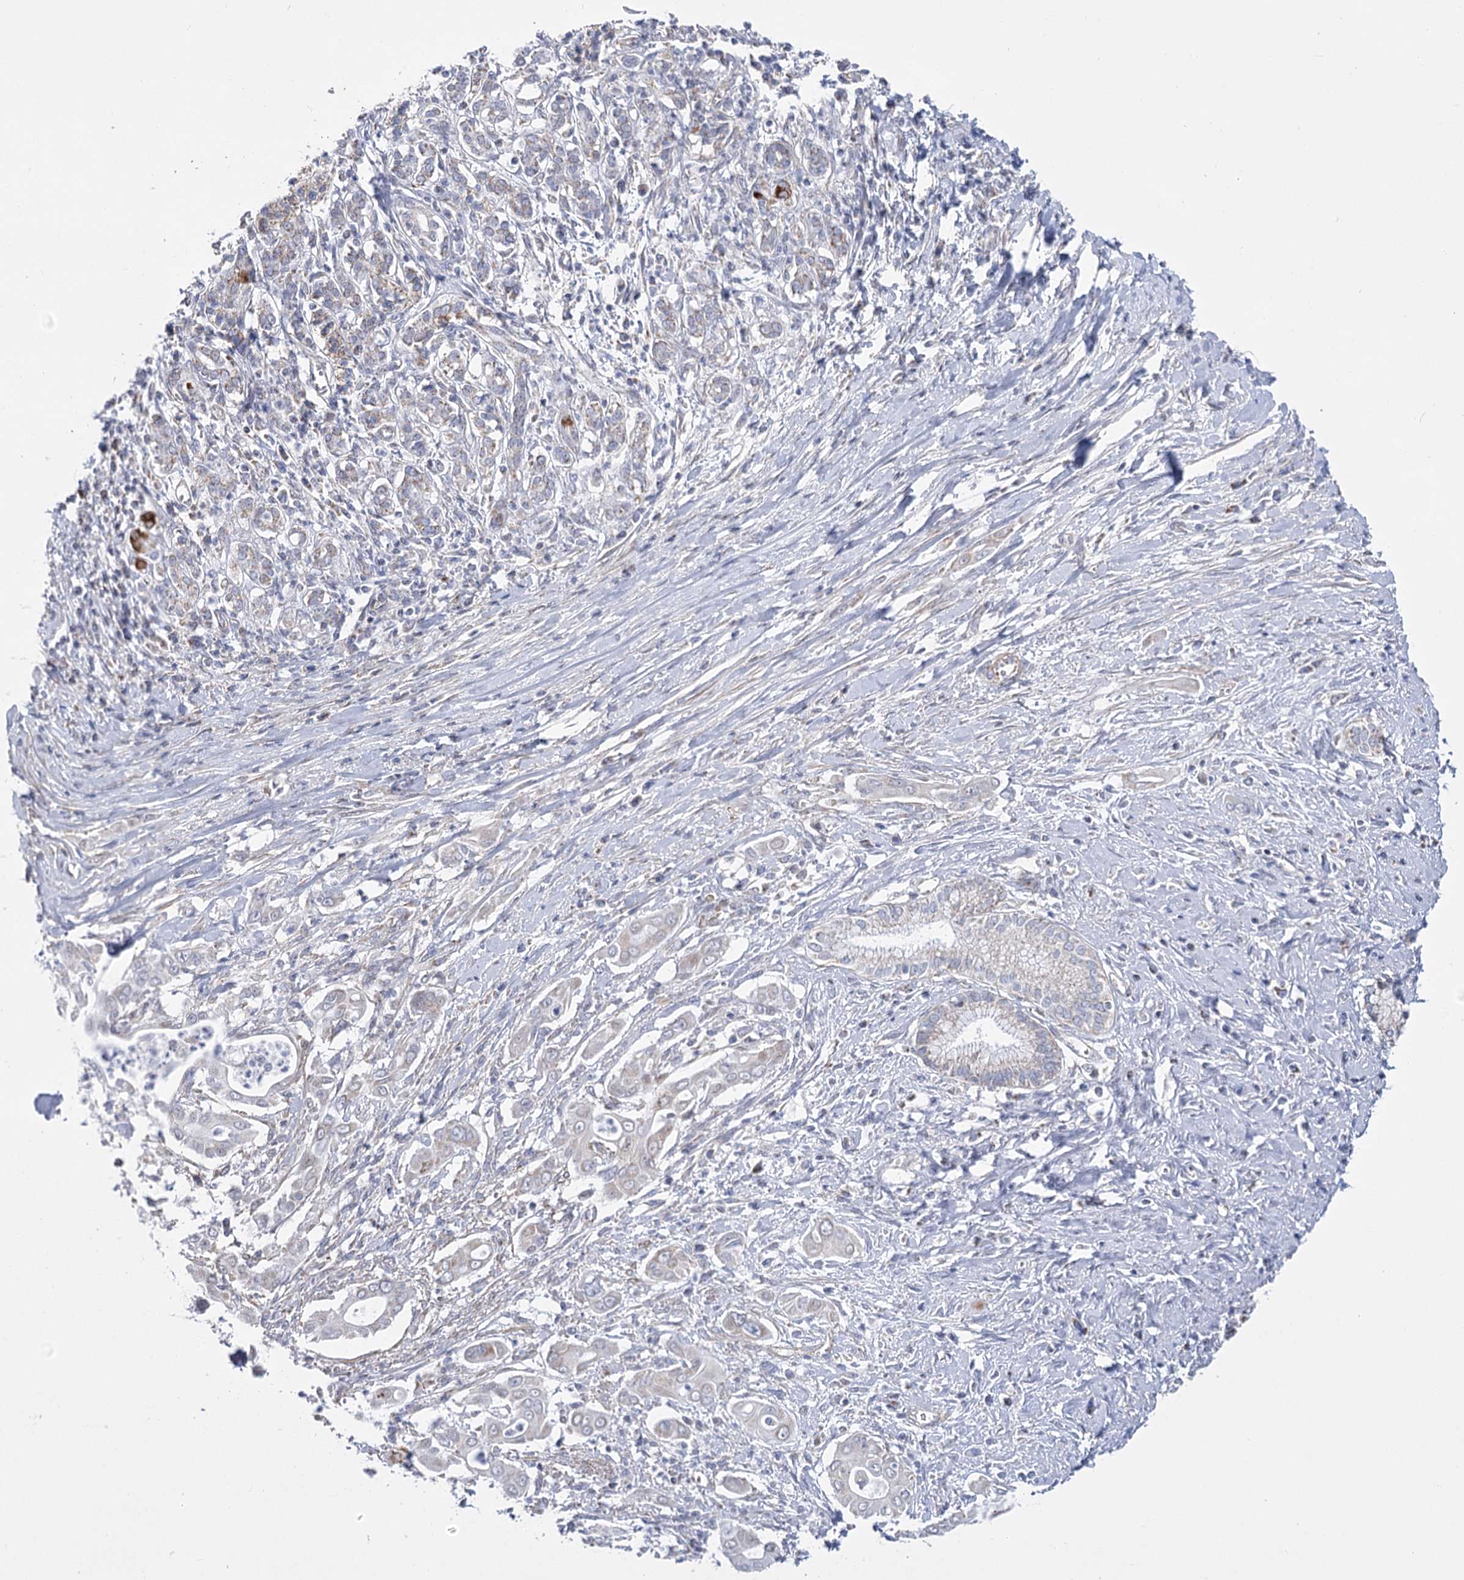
{"staining": {"intensity": "negative", "quantity": "none", "location": "none"}, "tissue": "pancreatic cancer", "cell_type": "Tumor cells", "image_type": "cancer", "snomed": [{"axis": "morphology", "description": "Adenocarcinoma, NOS"}, {"axis": "topography", "description": "Pancreas"}], "caption": "This is an IHC micrograph of pancreatic cancer. There is no expression in tumor cells.", "gene": "PDHB", "patient": {"sex": "male", "age": 58}}